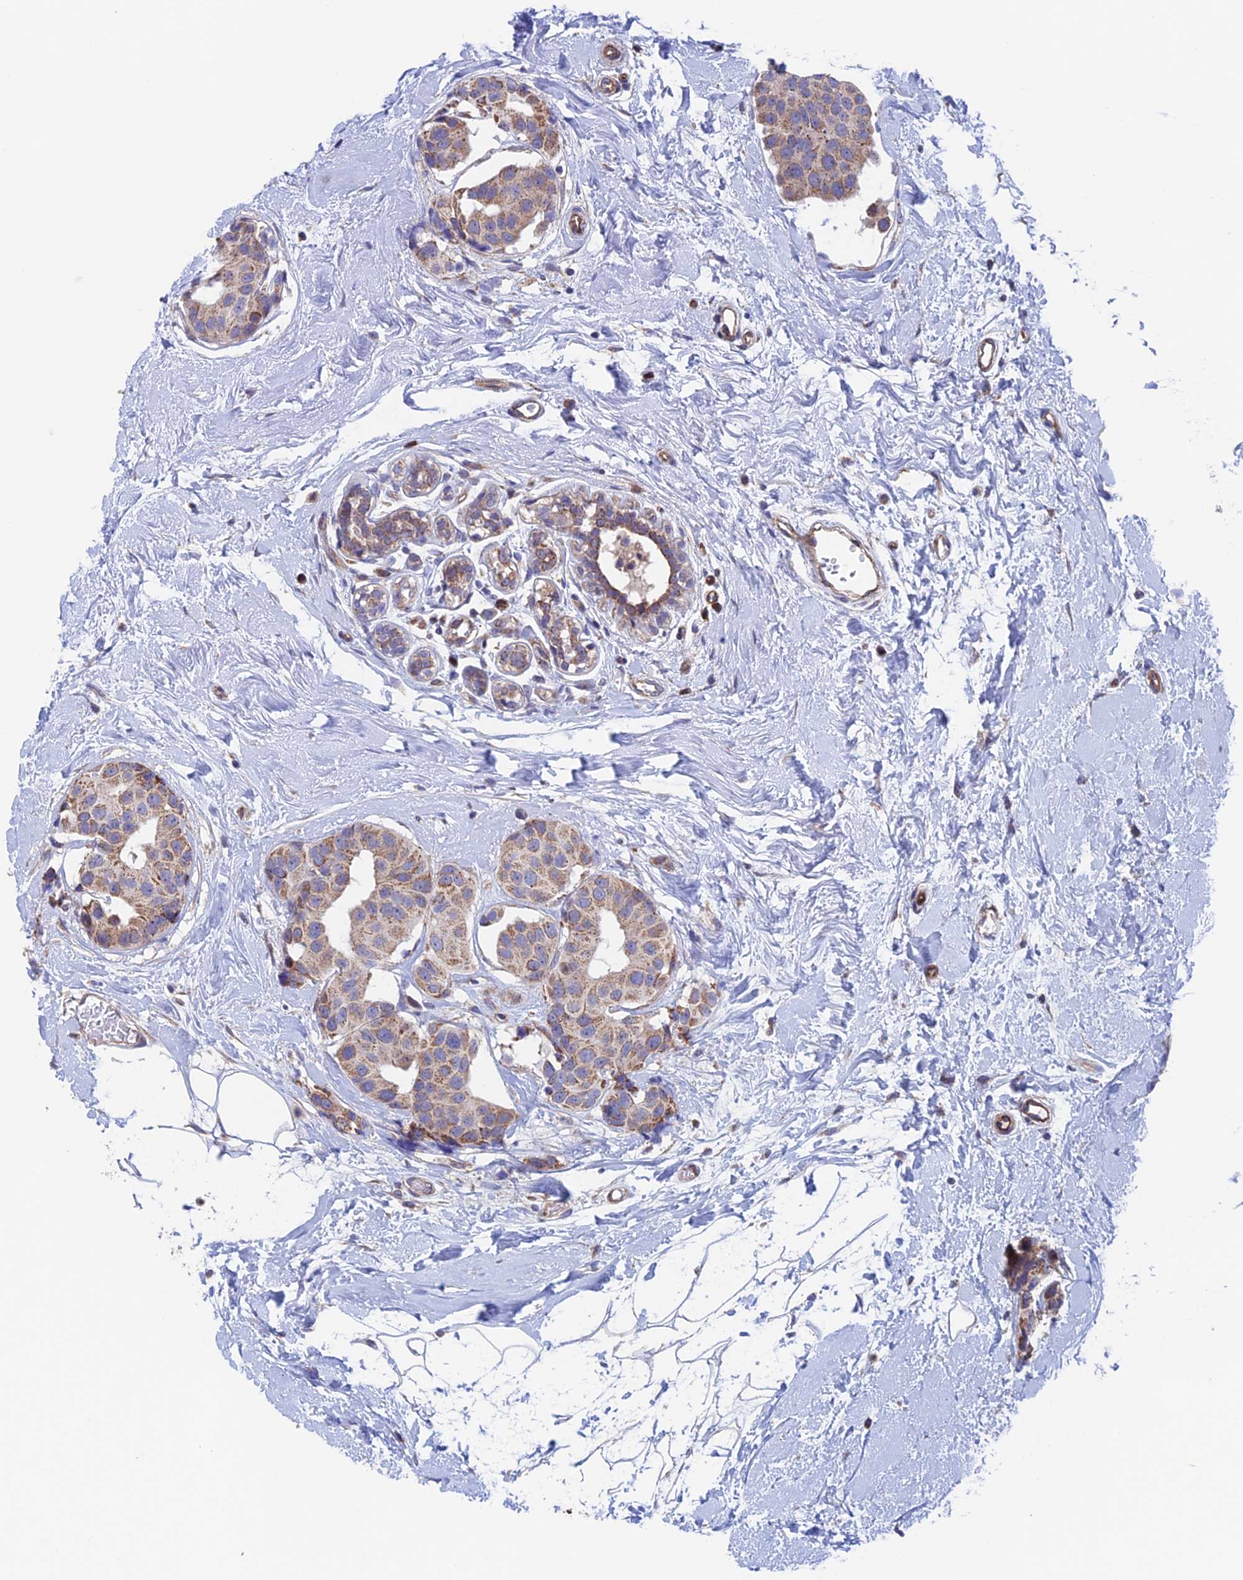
{"staining": {"intensity": "weak", "quantity": ">75%", "location": "cytoplasmic/membranous"}, "tissue": "breast cancer", "cell_type": "Tumor cells", "image_type": "cancer", "snomed": [{"axis": "morphology", "description": "Normal tissue, NOS"}, {"axis": "morphology", "description": "Duct carcinoma"}, {"axis": "topography", "description": "Breast"}], "caption": "High-power microscopy captured an IHC image of breast intraductal carcinoma, revealing weak cytoplasmic/membranous positivity in about >75% of tumor cells.", "gene": "MRPL1", "patient": {"sex": "female", "age": 39}}